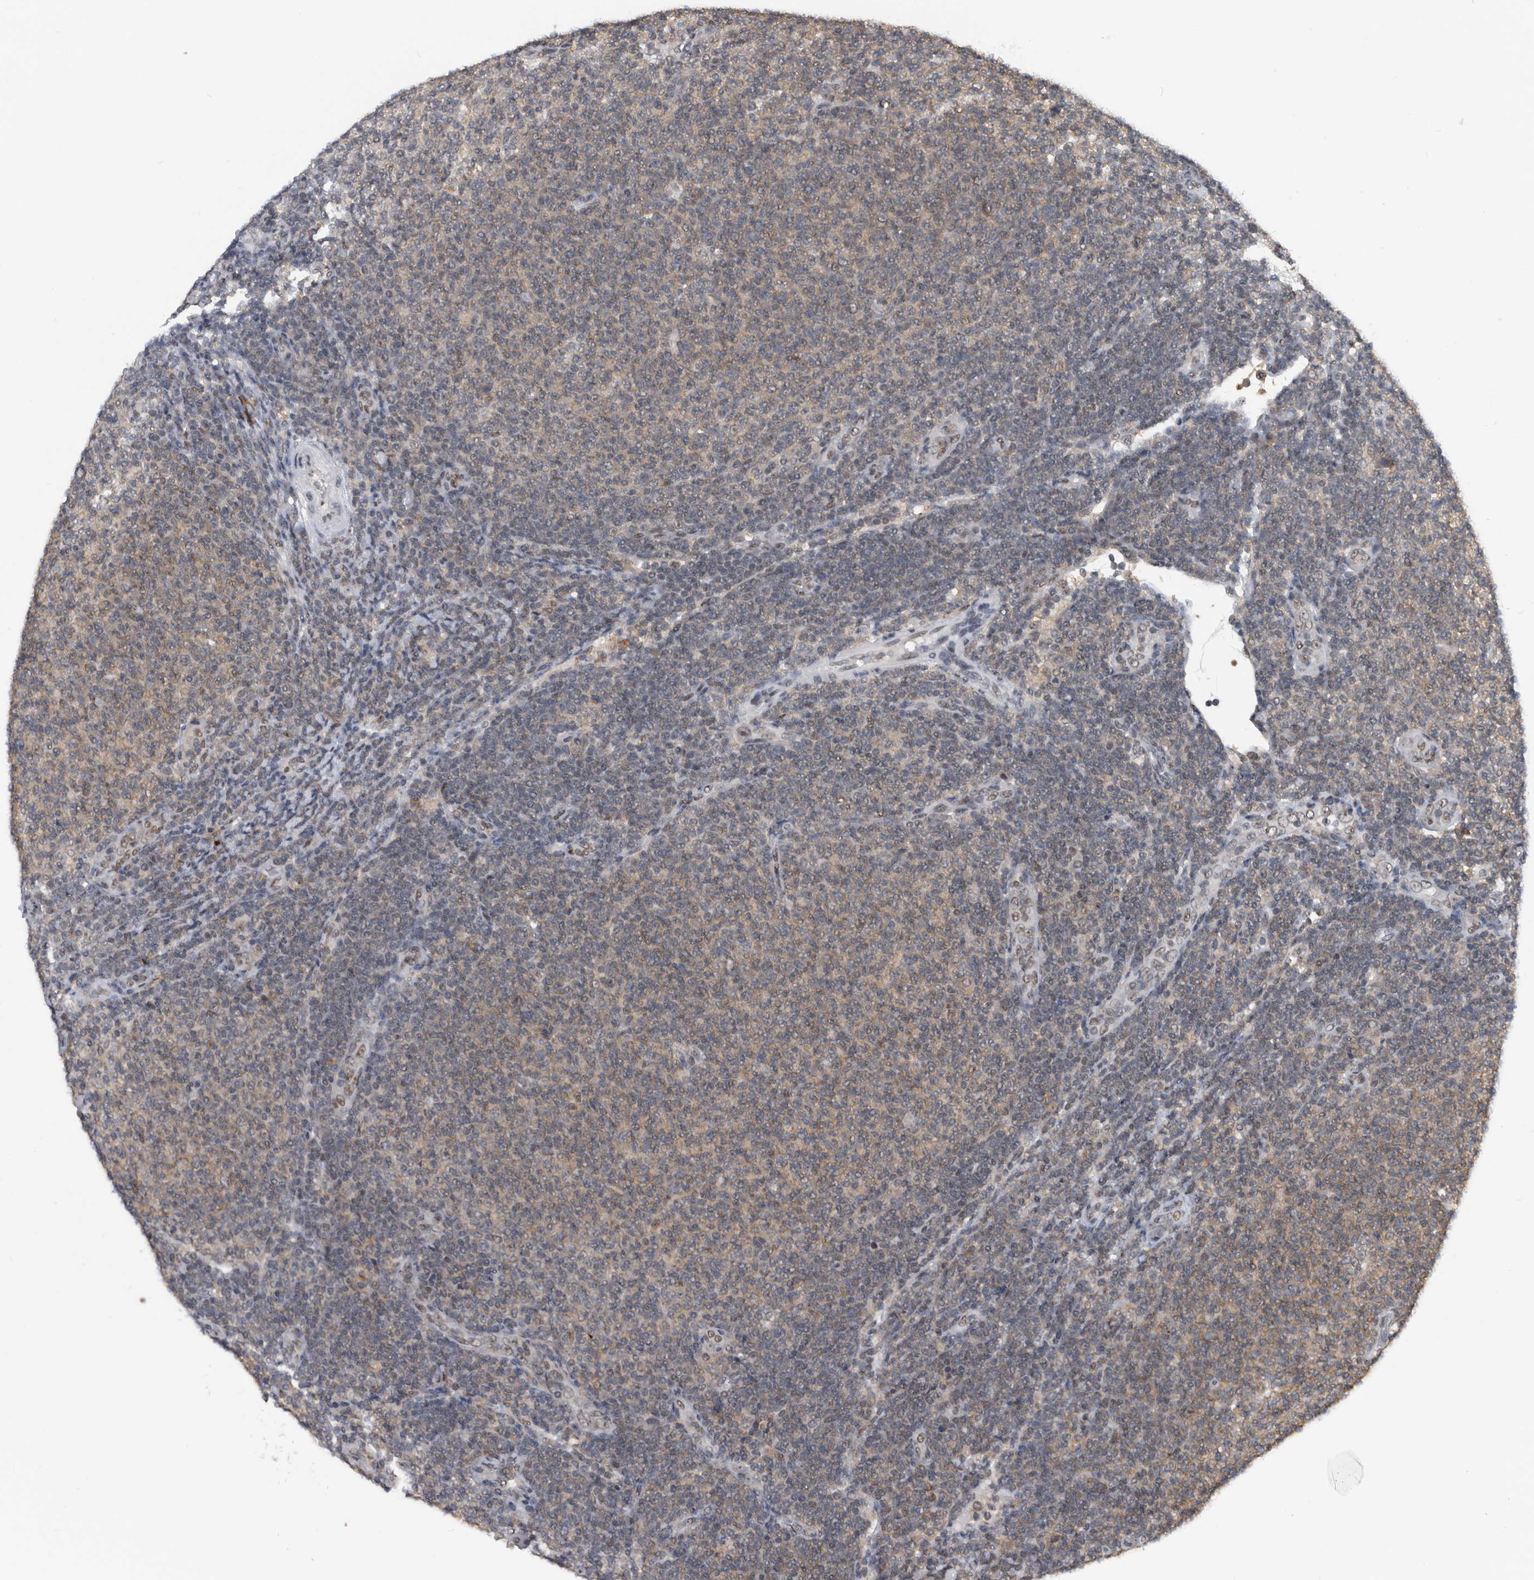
{"staining": {"intensity": "negative", "quantity": "none", "location": "none"}, "tissue": "lymphoma", "cell_type": "Tumor cells", "image_type": "cancer", "snomed": [{"axis": "morphology", "description": "Malignant lymphoma, non-Hodgkin's type, Low grade"}, {"axis": "topography", "description": "Lymph node"}], "caption": "This is a micrograph of immunohistochemistry staining of low-grade malignant lymphoma, non-Hodgkin's type, which shows no expression in tumor cells. (Immunohistochemistry (ihc), brightfield microscopy, high magnification).", "gene": "ZNF260", "patient": {"sex": "male", "age": 66}}